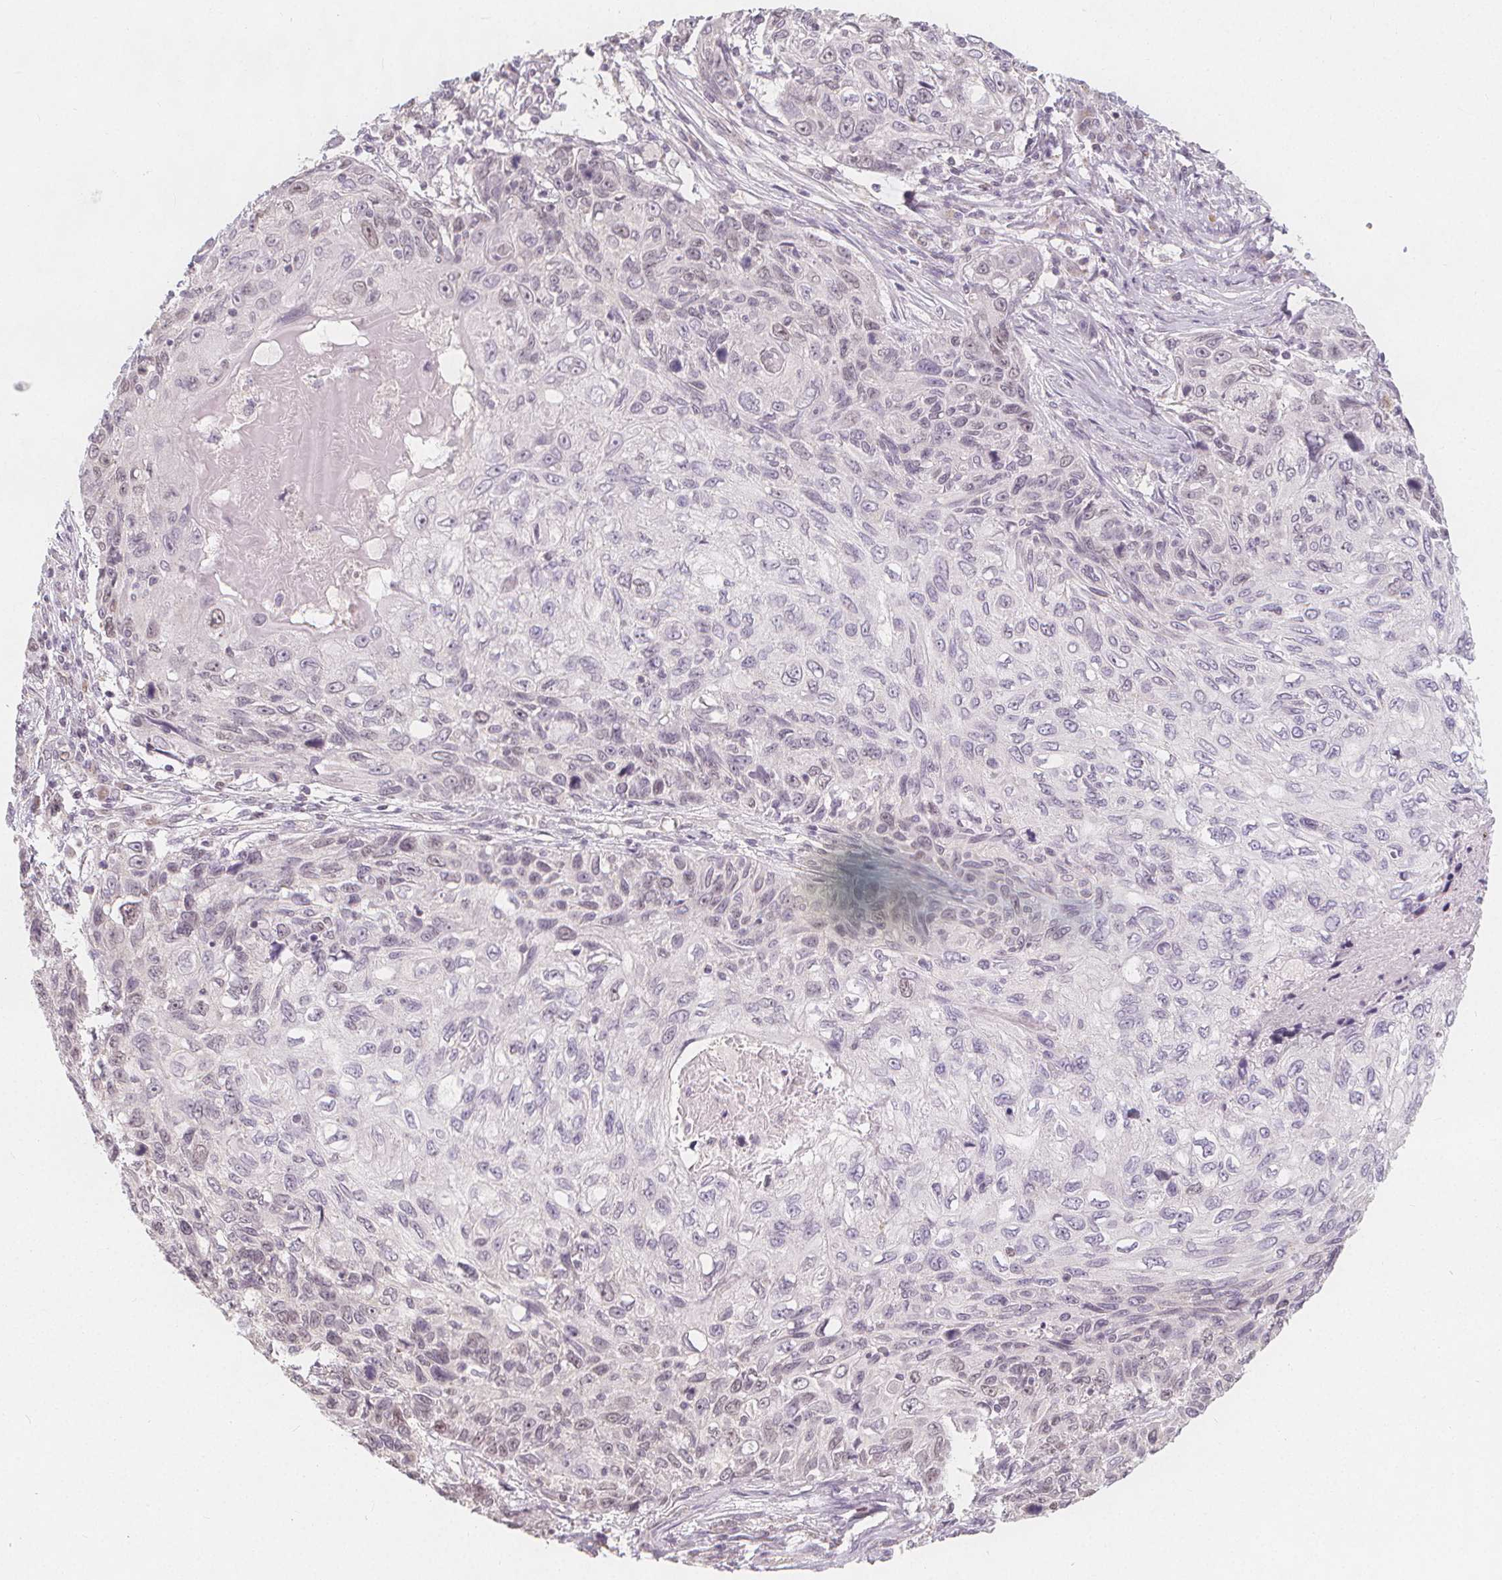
{"staining": {"intensity": "weak", "quantity": "<25%", "location": "nuclear"}, "tissue": "skin cancer", "cell_type": "Tumor cells", "image_type": "cancer", "snomed": [{"axis": "morphology", "description": "Squamous cell carcinoma, NOS"}, {"axis": "topography", "description": "Skin"}], "caption": "IHC image of squamous cell carcinoma (skin) stained for a protein (brown), which shows no staining in tumor cells.", "gene": "TIPIN", "patient": {"sex": "male", "age": 92}}